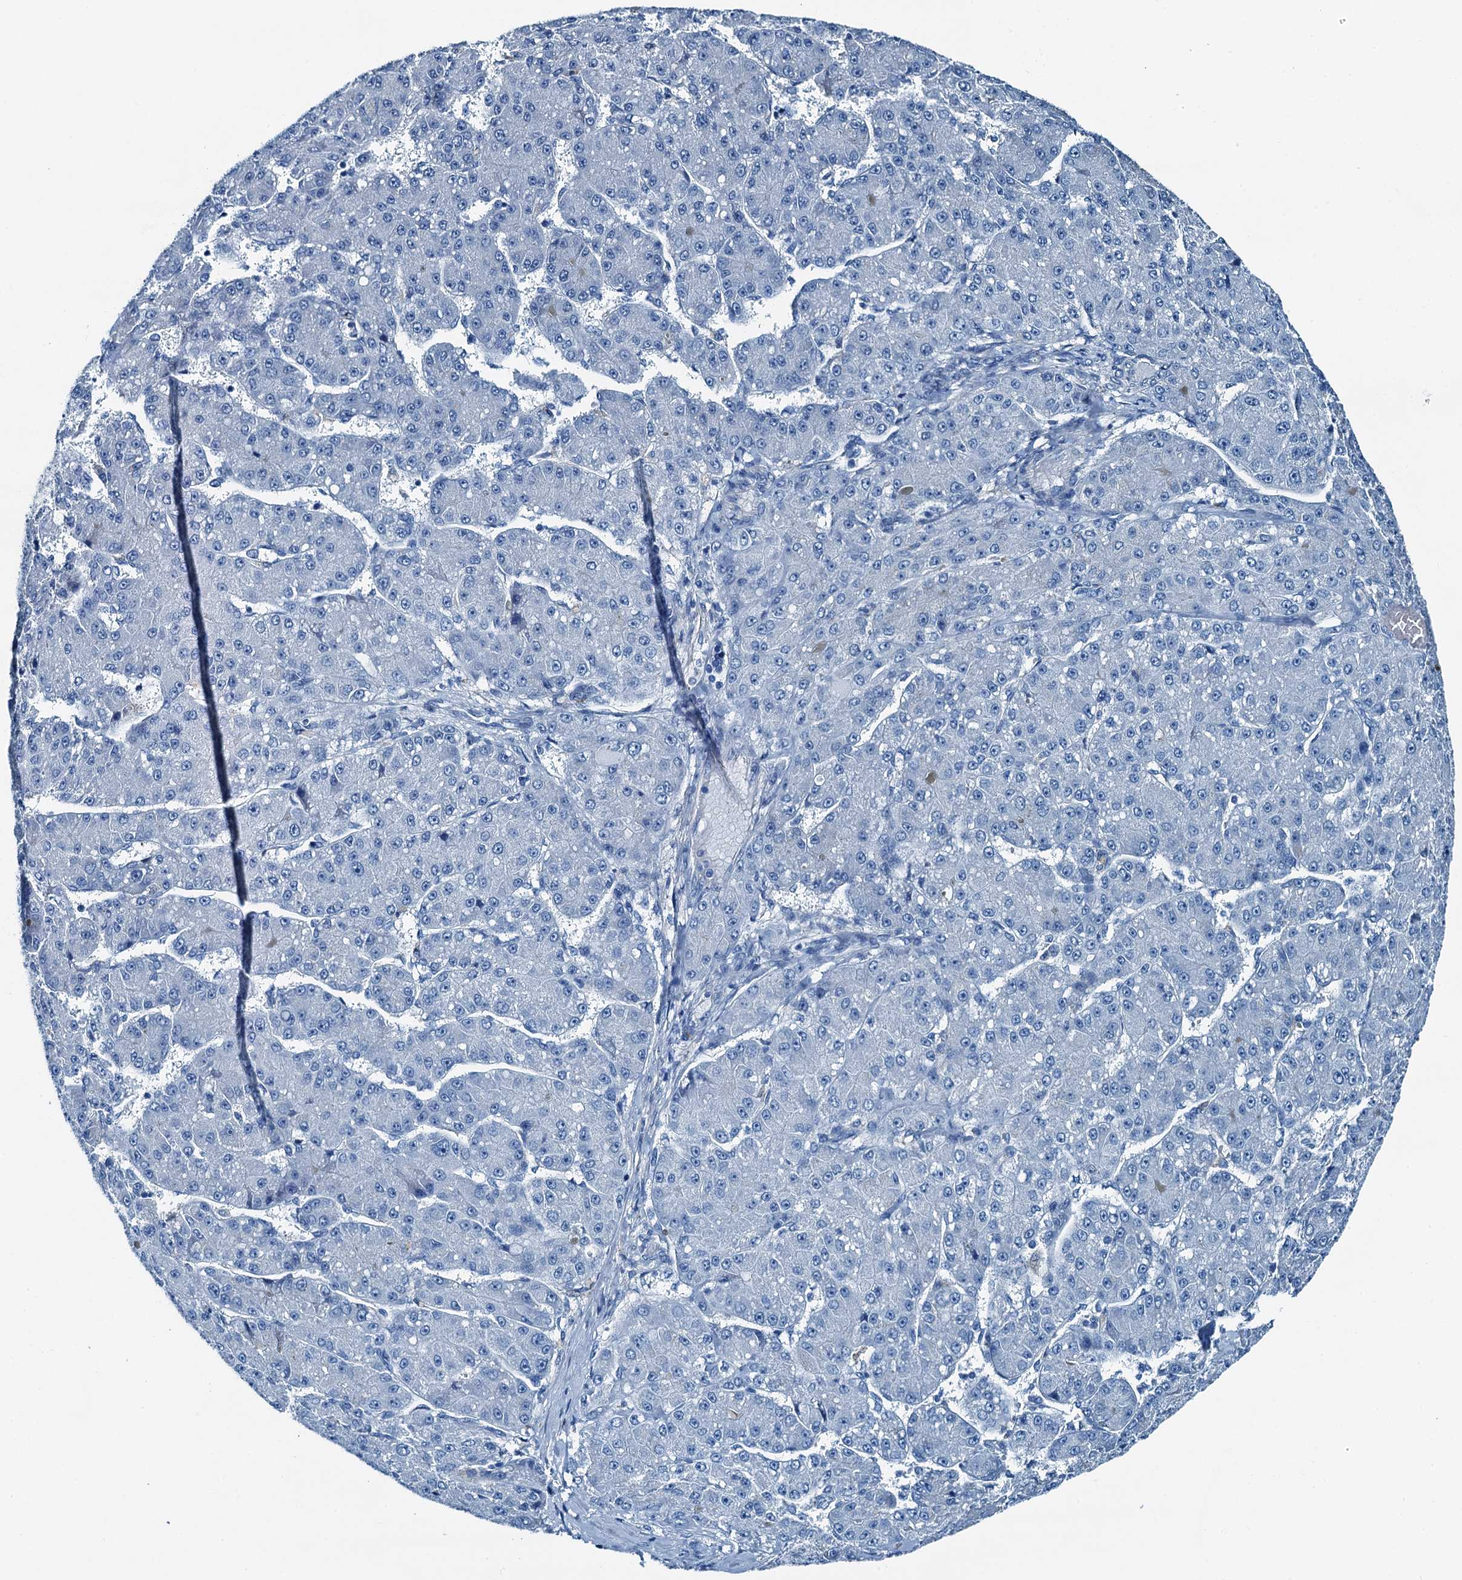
{"staining": {"intensity": "negative", "quantity": "none", "location": "none"}, "tissue": "liver cancer", "cell_type": "Tumor cells", "image_type": "cancer", "snomed": [{"axis": "morphology", "description": "Carcinoma, Hepatocellular, NOS"}, {"axis": "topography", "description": "Liver"}], "caption": "IHC image of neoplastic tissue: human hepatocellular carcinoma (liver) stained with DAB (3,3'-diaminobenzidine) exhibits no significant protein positivity in tumor cells. (DAB (3,3'-diaminobenzidine) IHC visualized using brightfield microscopy, high magnification).", "gene": "RAB3IL1", "patient": {"sex": "male", "age": 67}}